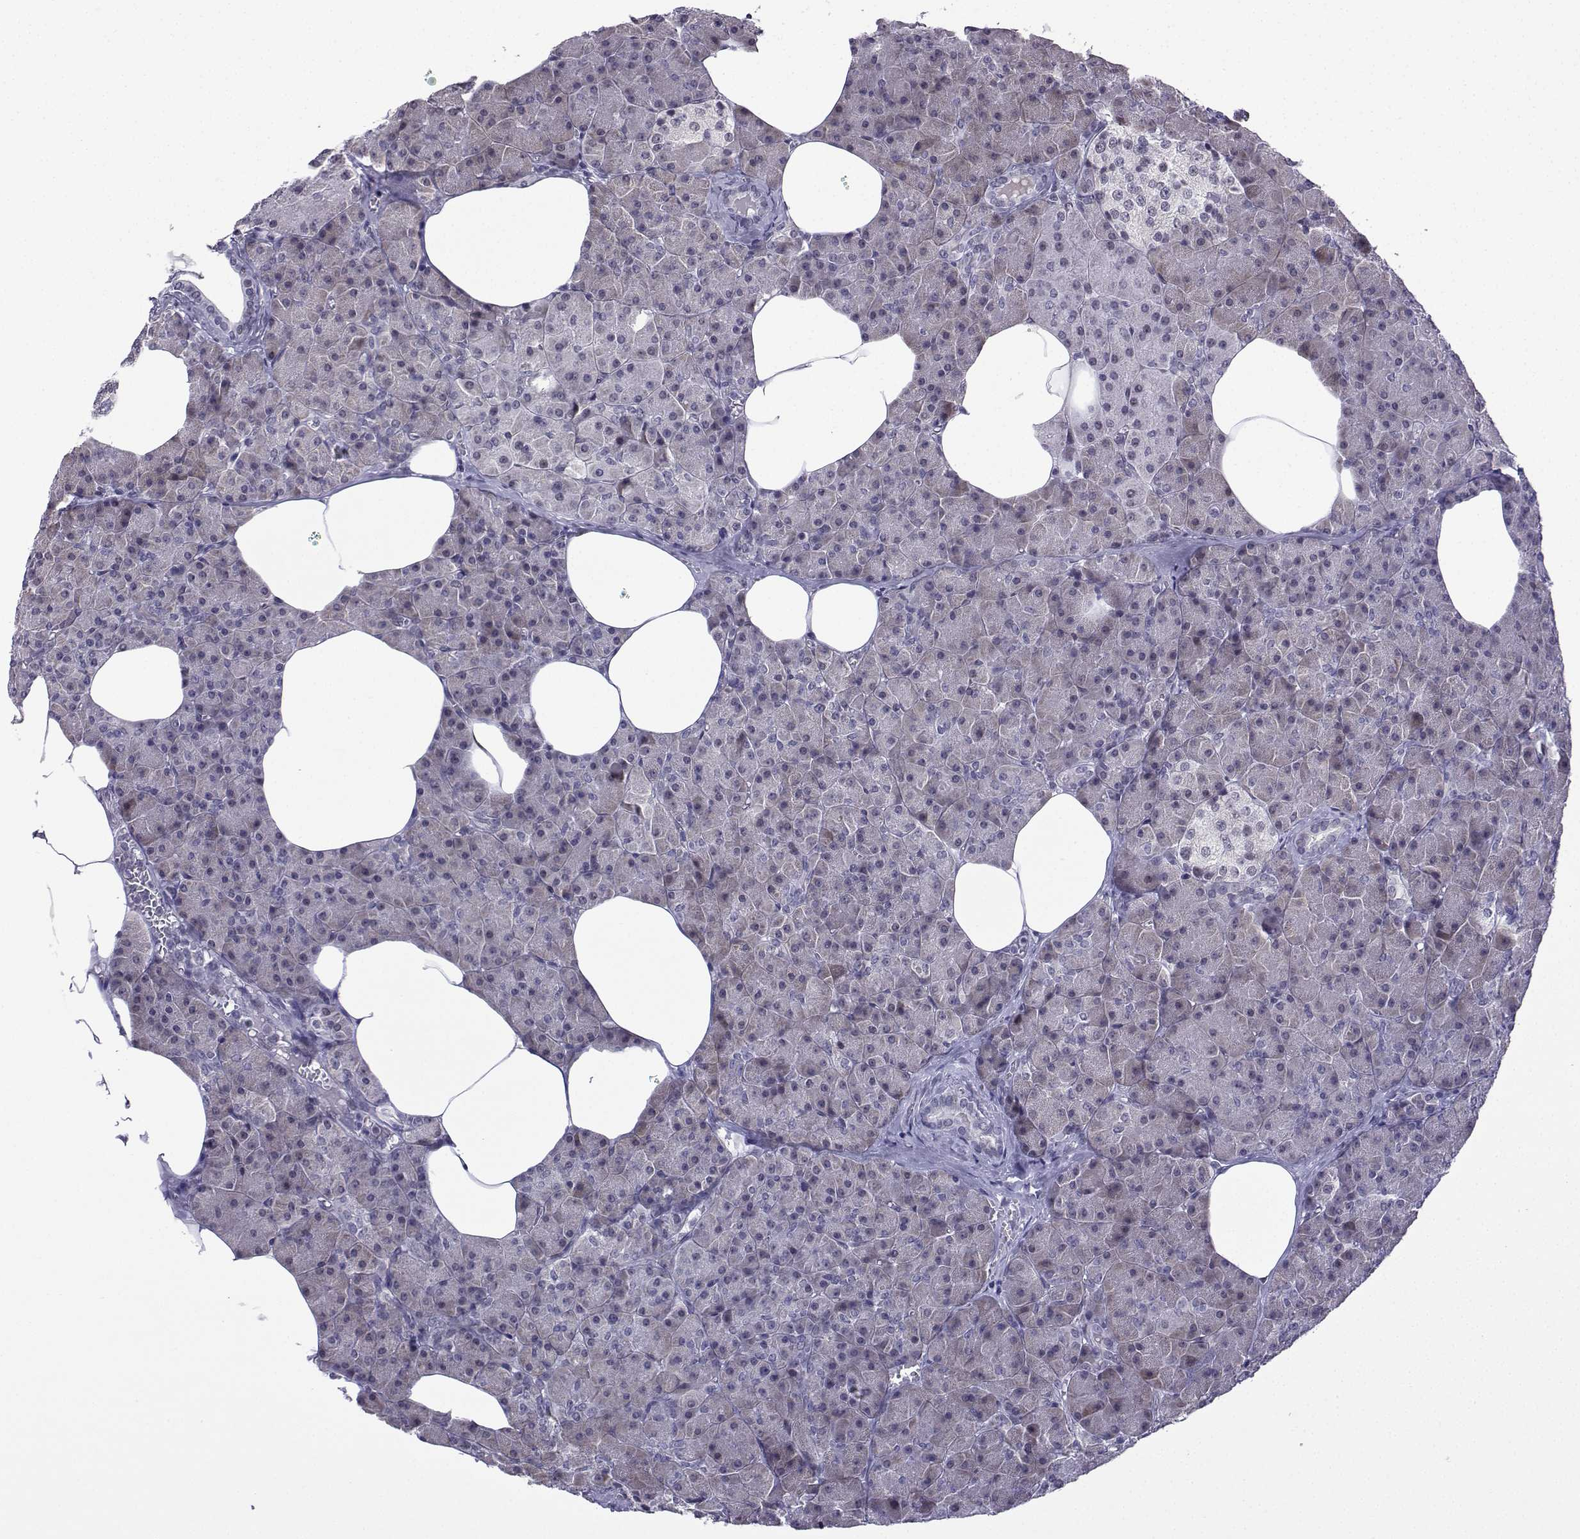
{"staining": {"intensity": "negative", "quantity": "none", "location": "none"}, "tissue": "pancreas", "cell_type": "Exocrine glandular cells", "image_type": "normal", "snomed": [{"axis": "morphology", "description": "Normal tissue, NOS"}, {"axis": "topography", "description": "Pancreas"}], "caption": "IHC of benign pancreas displays no expression in exocrine glandular cells. (Immunohistochemistry (ihc), brightfield microscopy, high magnification).", "gene": "FGF3", "patient": {"sex": "female", "age": 45}}